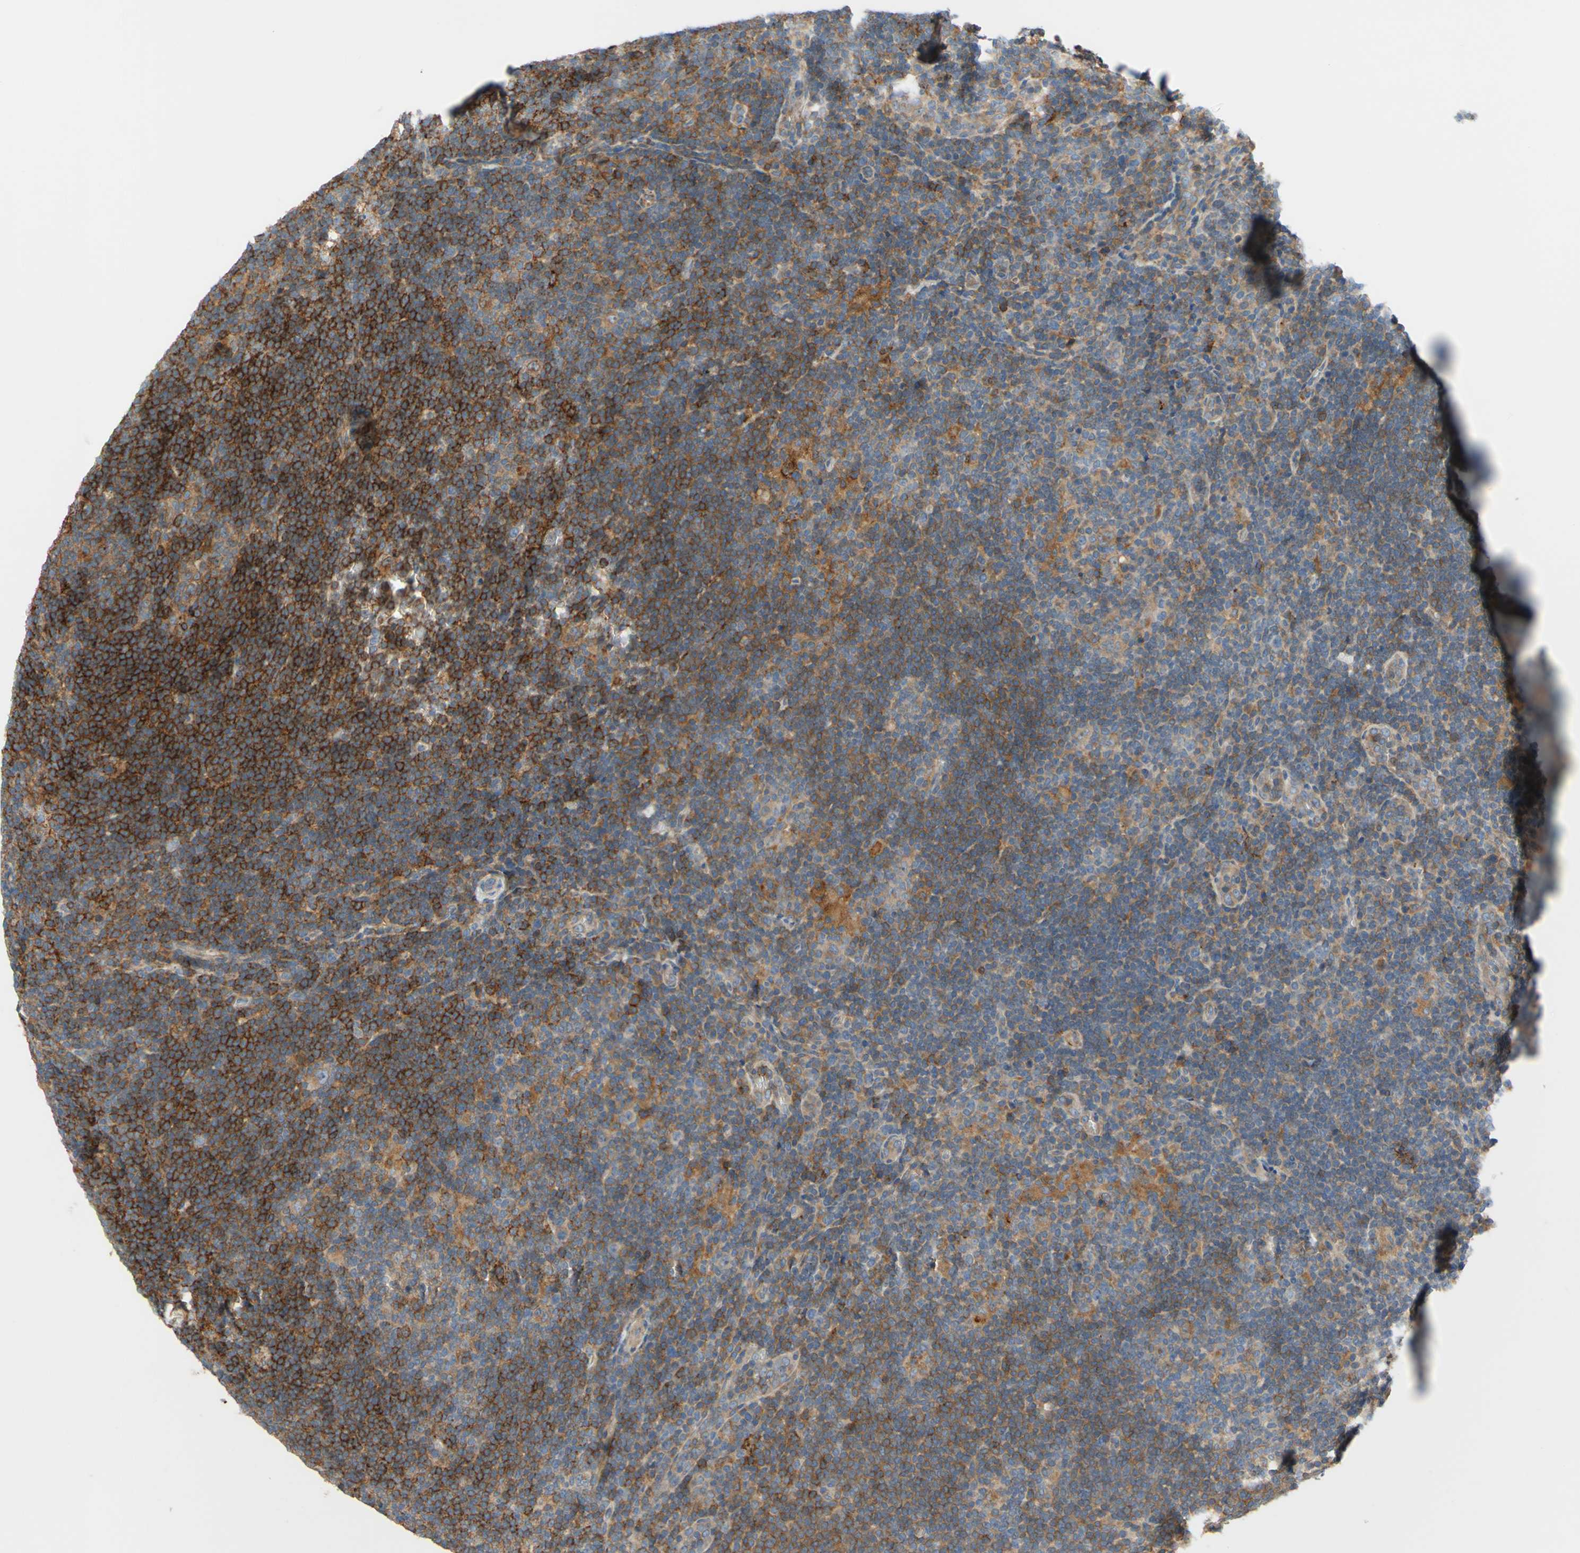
{"staining": {"intensity": "weak", "quantity": ">75%", "location": "cytoplasmic/membranous"}, "tissue": "lymphoma", "cell_type": "Tumor cells", "image_type": "cancer", "snomed": [{"axis": "morphology", "description": "Hodgkin's disease, NOS"}, {"axis": "topography", "description": "Lymph node"}], "caption": "Lymphoma was stained to show a protein in brown. There is low levels of weak cytoplasmic/membranous positivity in approximately >75% of tumor cells. The staining is performed using DAB brown chromogen to label protein expression. The nuclei are counter-stained blue using hematoxylin.", "gene": "POR", "patient": {"sex": "female", "age": 57}}